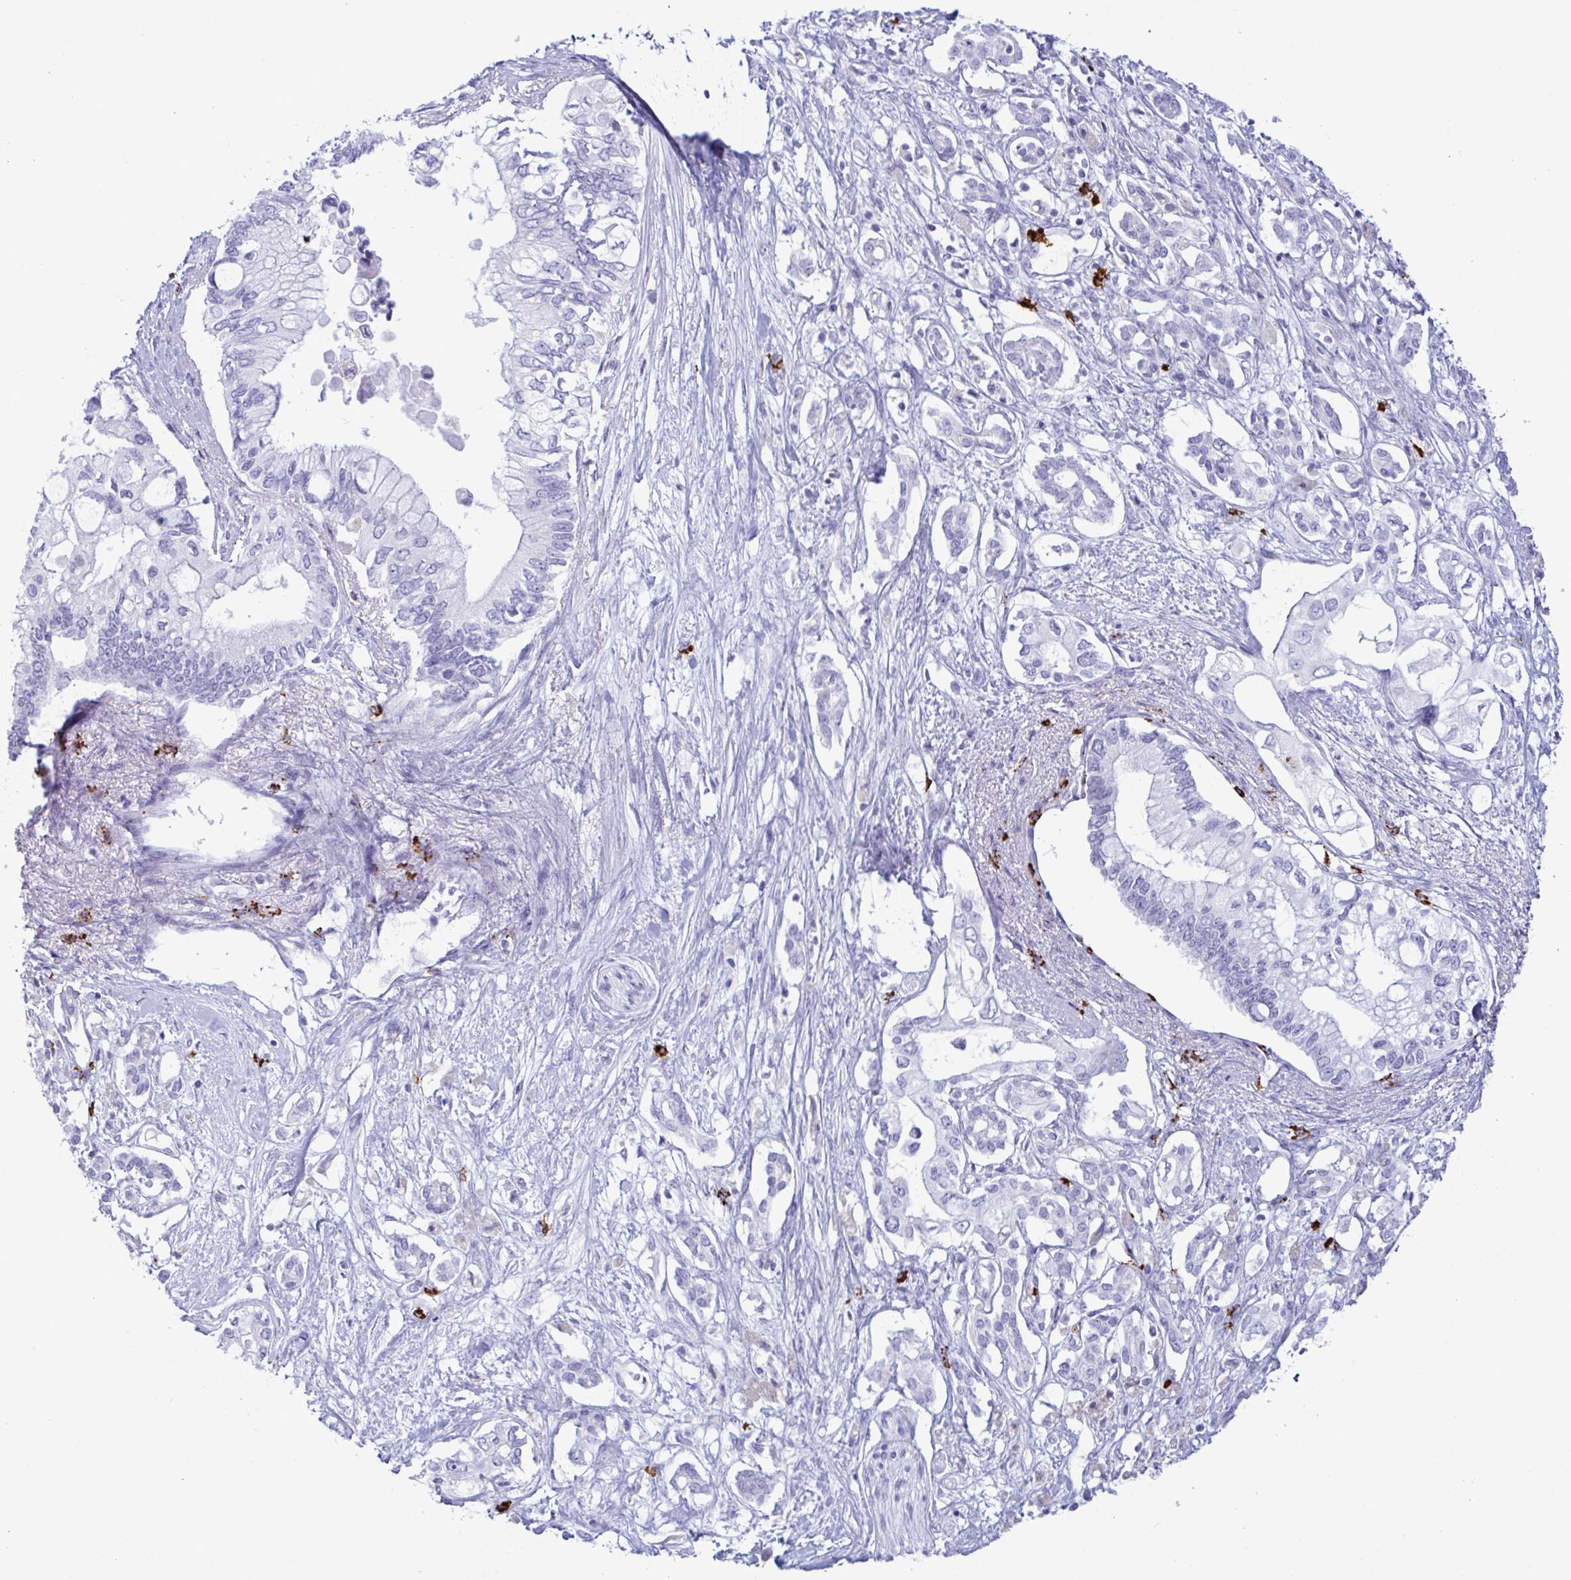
{"staining": {"intensity": "negative", "quantity": "none", "location": "none"}, "tissue": "pancreatic cancer", "cell_type": "Tumor cells", "image_type": "cancer", "snomed": [{"axis": "morphology", "description": "Adenocarcinoma, NOS"}, {"axis": "topography", "description": "Pancreas"}], "caption": "IHC of human pancreatic cancer reveals no positivity in tumor cells.", "gene": "ZNF684", "patient": {"sex": "female", "age": 63}}